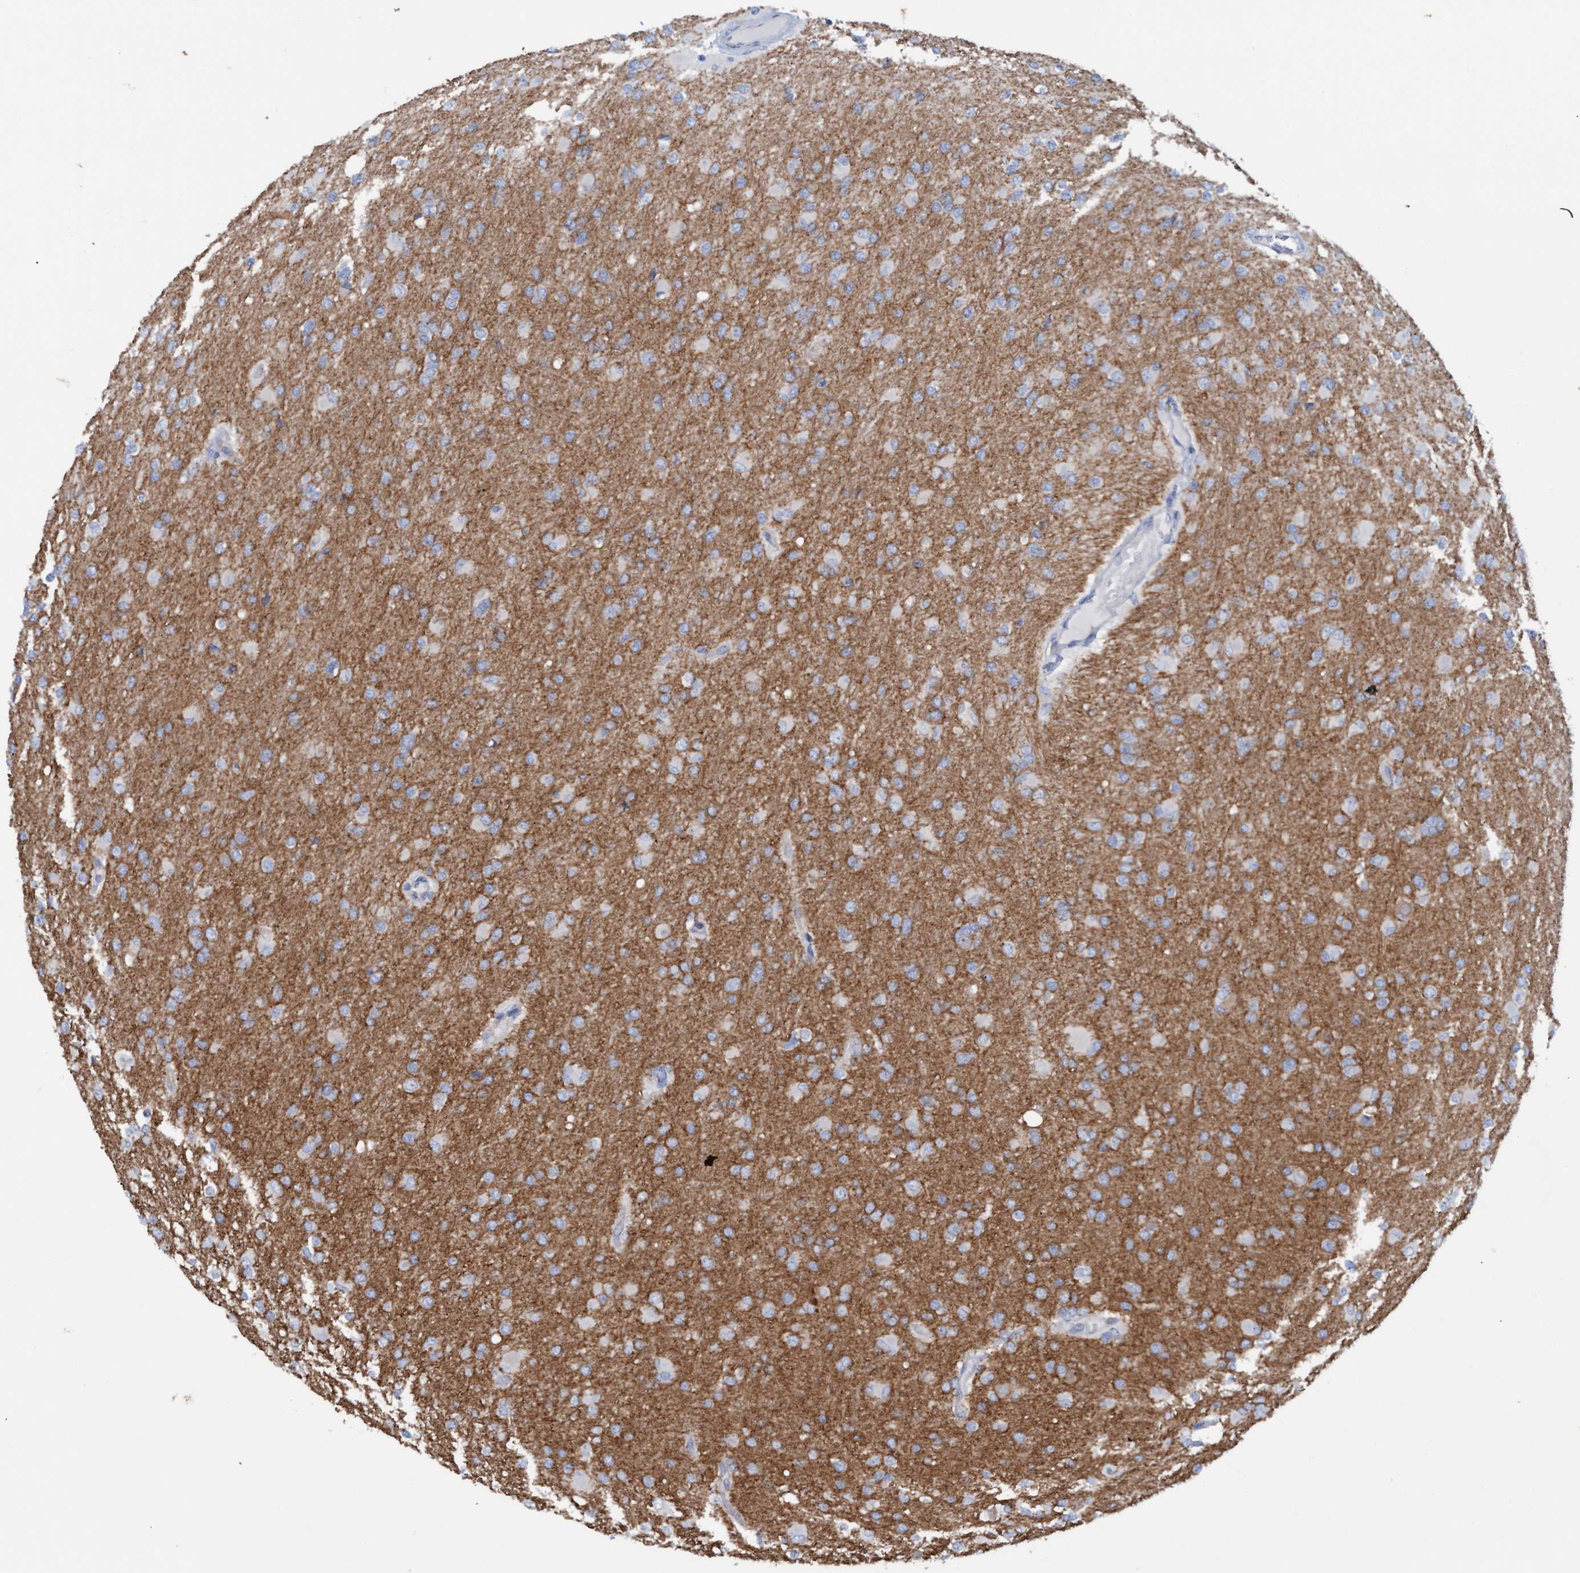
{"staining": {"intensity": "moderate", "quantity": "<25%", "location": "cytoplasmic/membranous"}, "tissue": "glioma", "cell_type": "Tumor cells", "image_type": "cancer", "snomed": [{"axis": "morphology", "description": "Glioma, malignant, High grade"}, {"axis": "topography", "description": "Cerebral cortex"}], "caption": "Glioma tissue demonstrates moderate cytoplasmic/membranous expression in approximately <25% of tumor cells (DAB (3,3'-diaminobenzidine) IHC with brightfield microscopy, high magnification).", "gene": "STXBP1", "patient": {"sex": "female", "age": 36}}